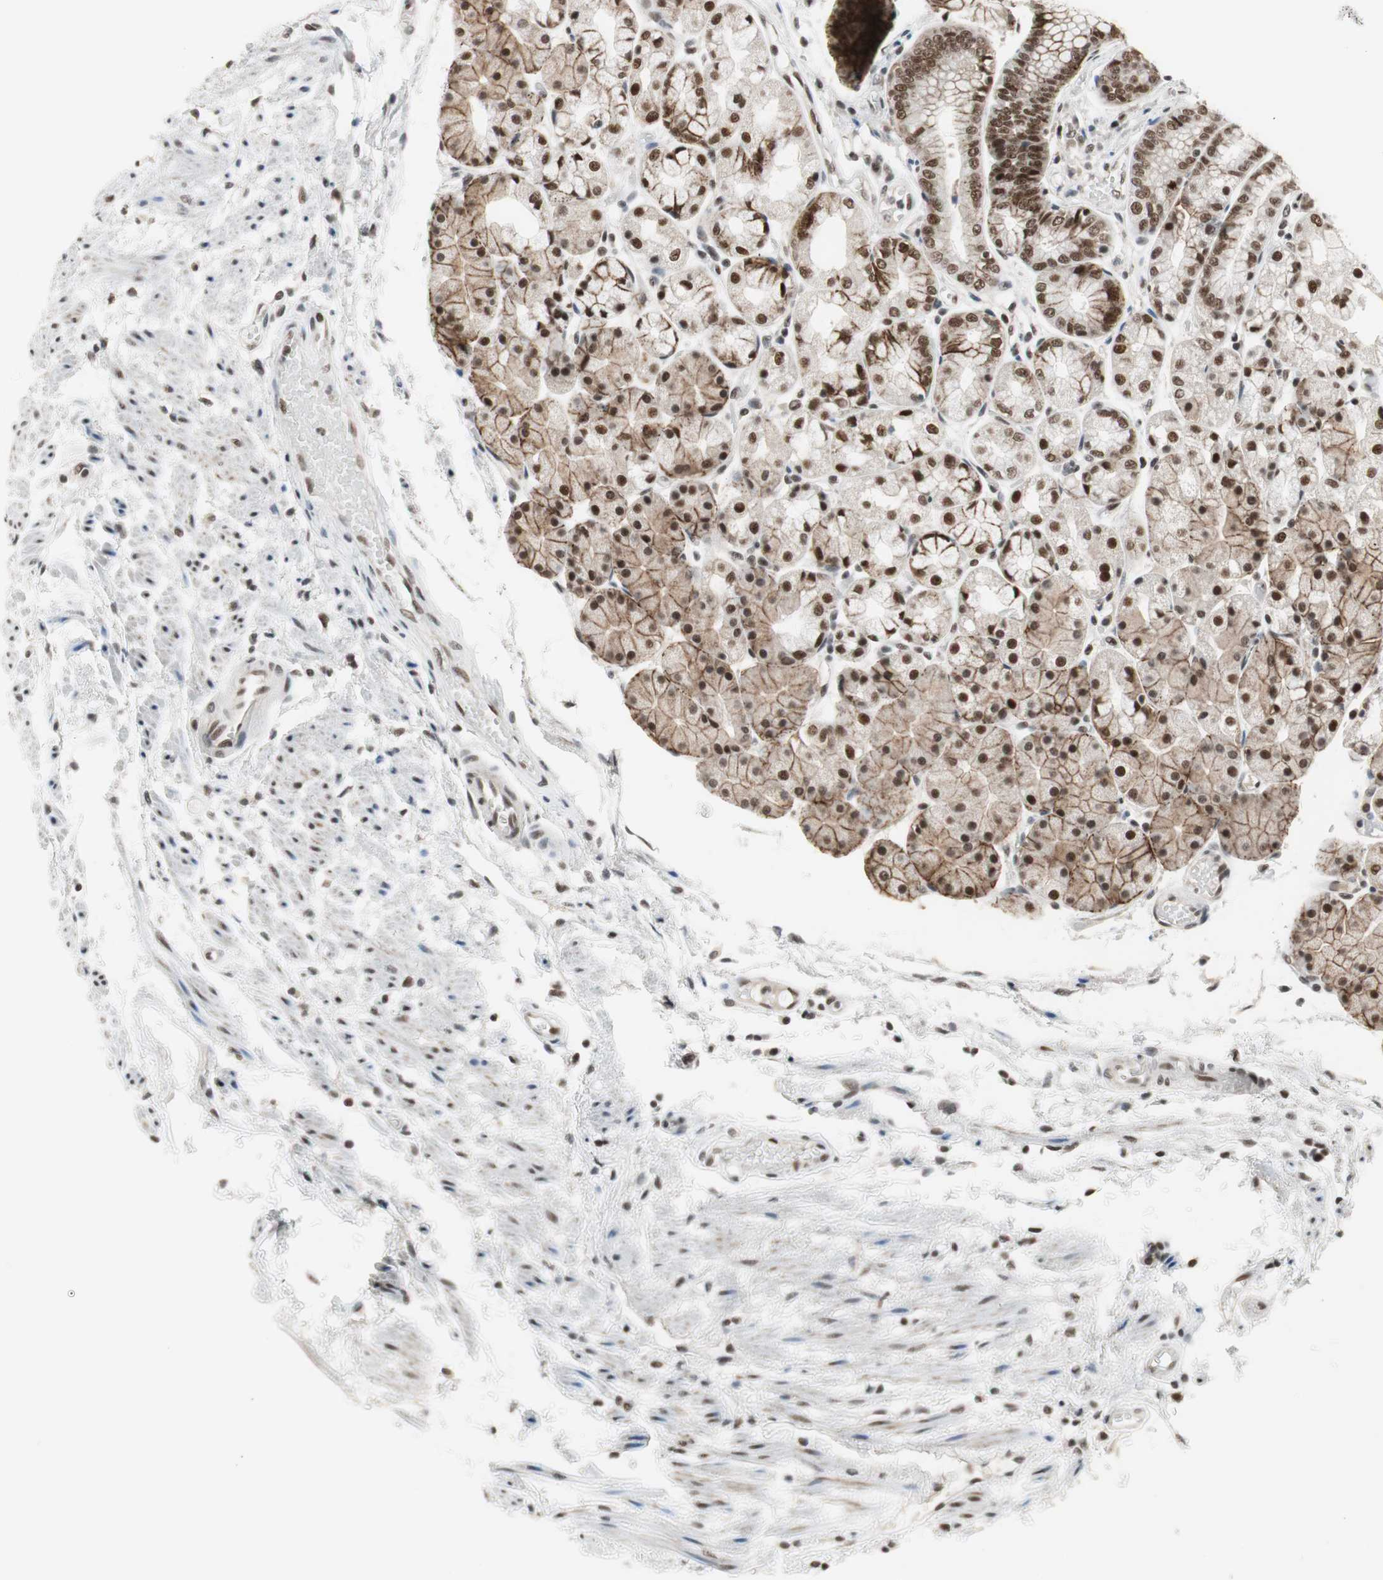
{"staining": {"intensity": "strong", "quantity": ">75%", "location": "cytoplasmic/membranous,nuclear"}, "tissue": "stomach", "cell_type": "Glandular cells", "image_type": "normal", "snomed": [{"axis": "morphology", "description": "Normal tissue, NOS"}, {"axis": "topography", "description": "Stomach, upper"}], "caption": "This image reveals immunohistochemistry (IHC) staining of benign stomach, with high strong cytoplasmic/membranous,nuclear staining in approximately >75% of glandular cells.", "gene": "RTF1", "patient": {"sex": "male", "age": 72}}